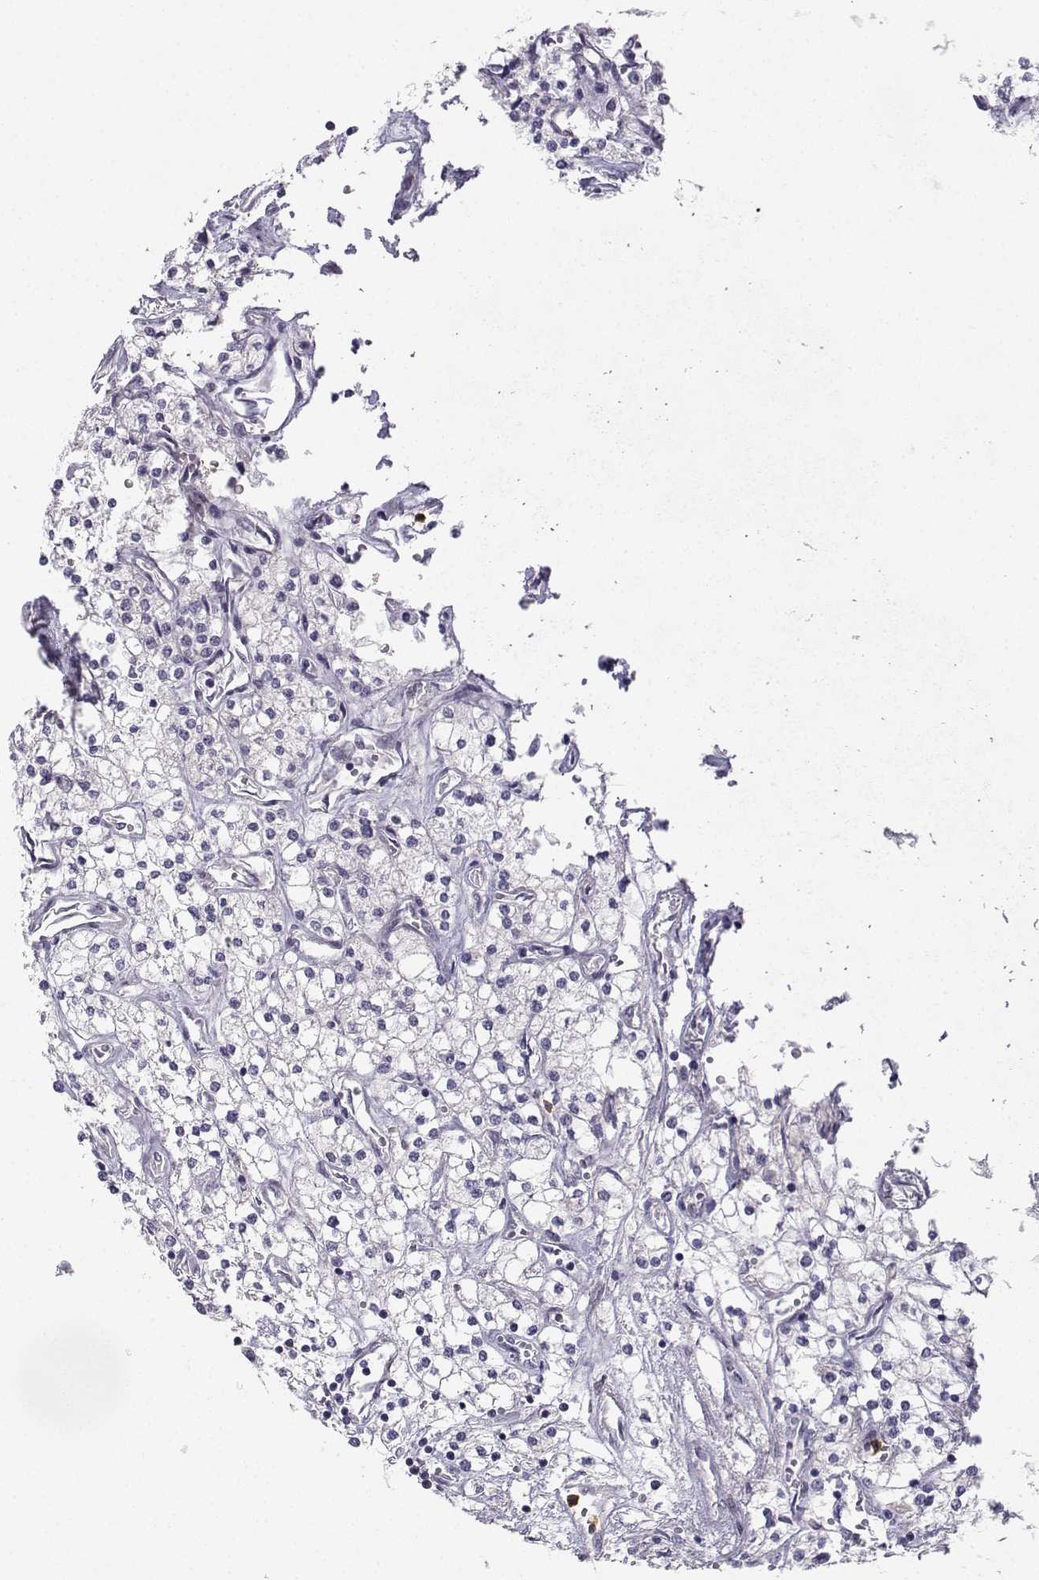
{"staining": {"intensity": "negative", "quantity": "none", "location": "none"}, "tissue": "renal cancer", "cell_type": "Tumor cells", "image_type": "cancer", "snomed": [{"axis": "morphology", "description": "Adenocarcinoma, NOS"}, {"axis": "topography", "description": "Kidney"}], "caption": "High magnification brightfield microscopy of renal adenocarcinoma stained with DAB (3,3'-diaminobenzidine) (brown) and counterstained with hematoxylin (blue): tumor cells show no significant positivity.", "gene": "CALY", "patient": {"sex": "male", "age": 80}}